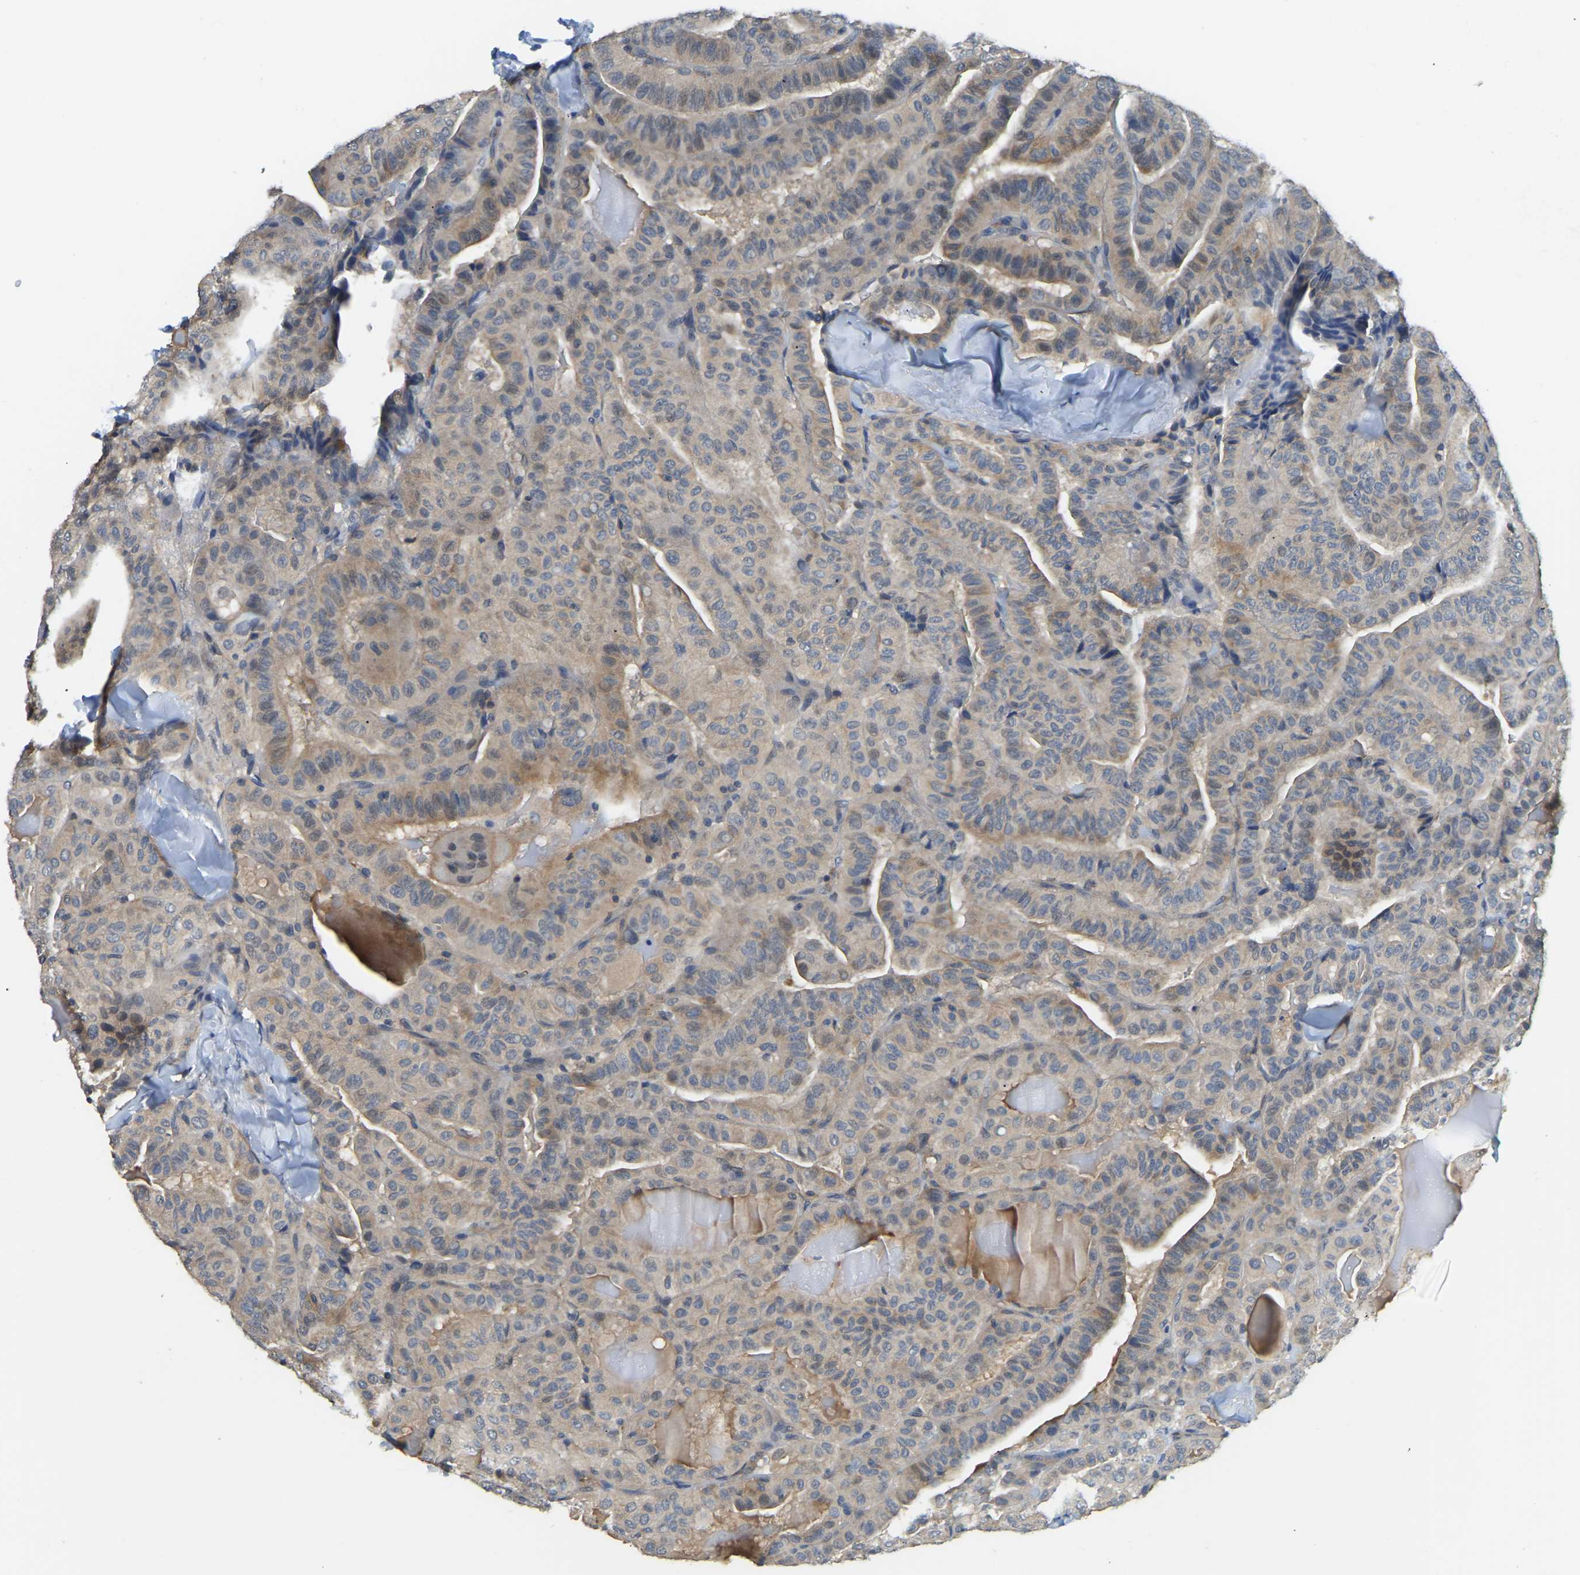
{"staining": {"intensity": "weak", "quantity": "<25%", "location": "cytoplasmic/membranous"}, "tissue": "thyroid cancer", "cell_type": "Tumor cells", "image_type": "cancer", "snomed": [{"axis": "morphology", "description": "Papillary adenocarcinoma, NOS"}, {"axis": "topography", "description": "Thyroid gland"}], "caption": "An immunohistochemistry (IHC) histopathology image of papillary adenocarcinoma (thyroid) is shown. There is no staining in tumor cells of papillary adenocarcinoma (thyroid).", "gene": "AHNAK", "patient": {"sex": "male", "age": 77}}